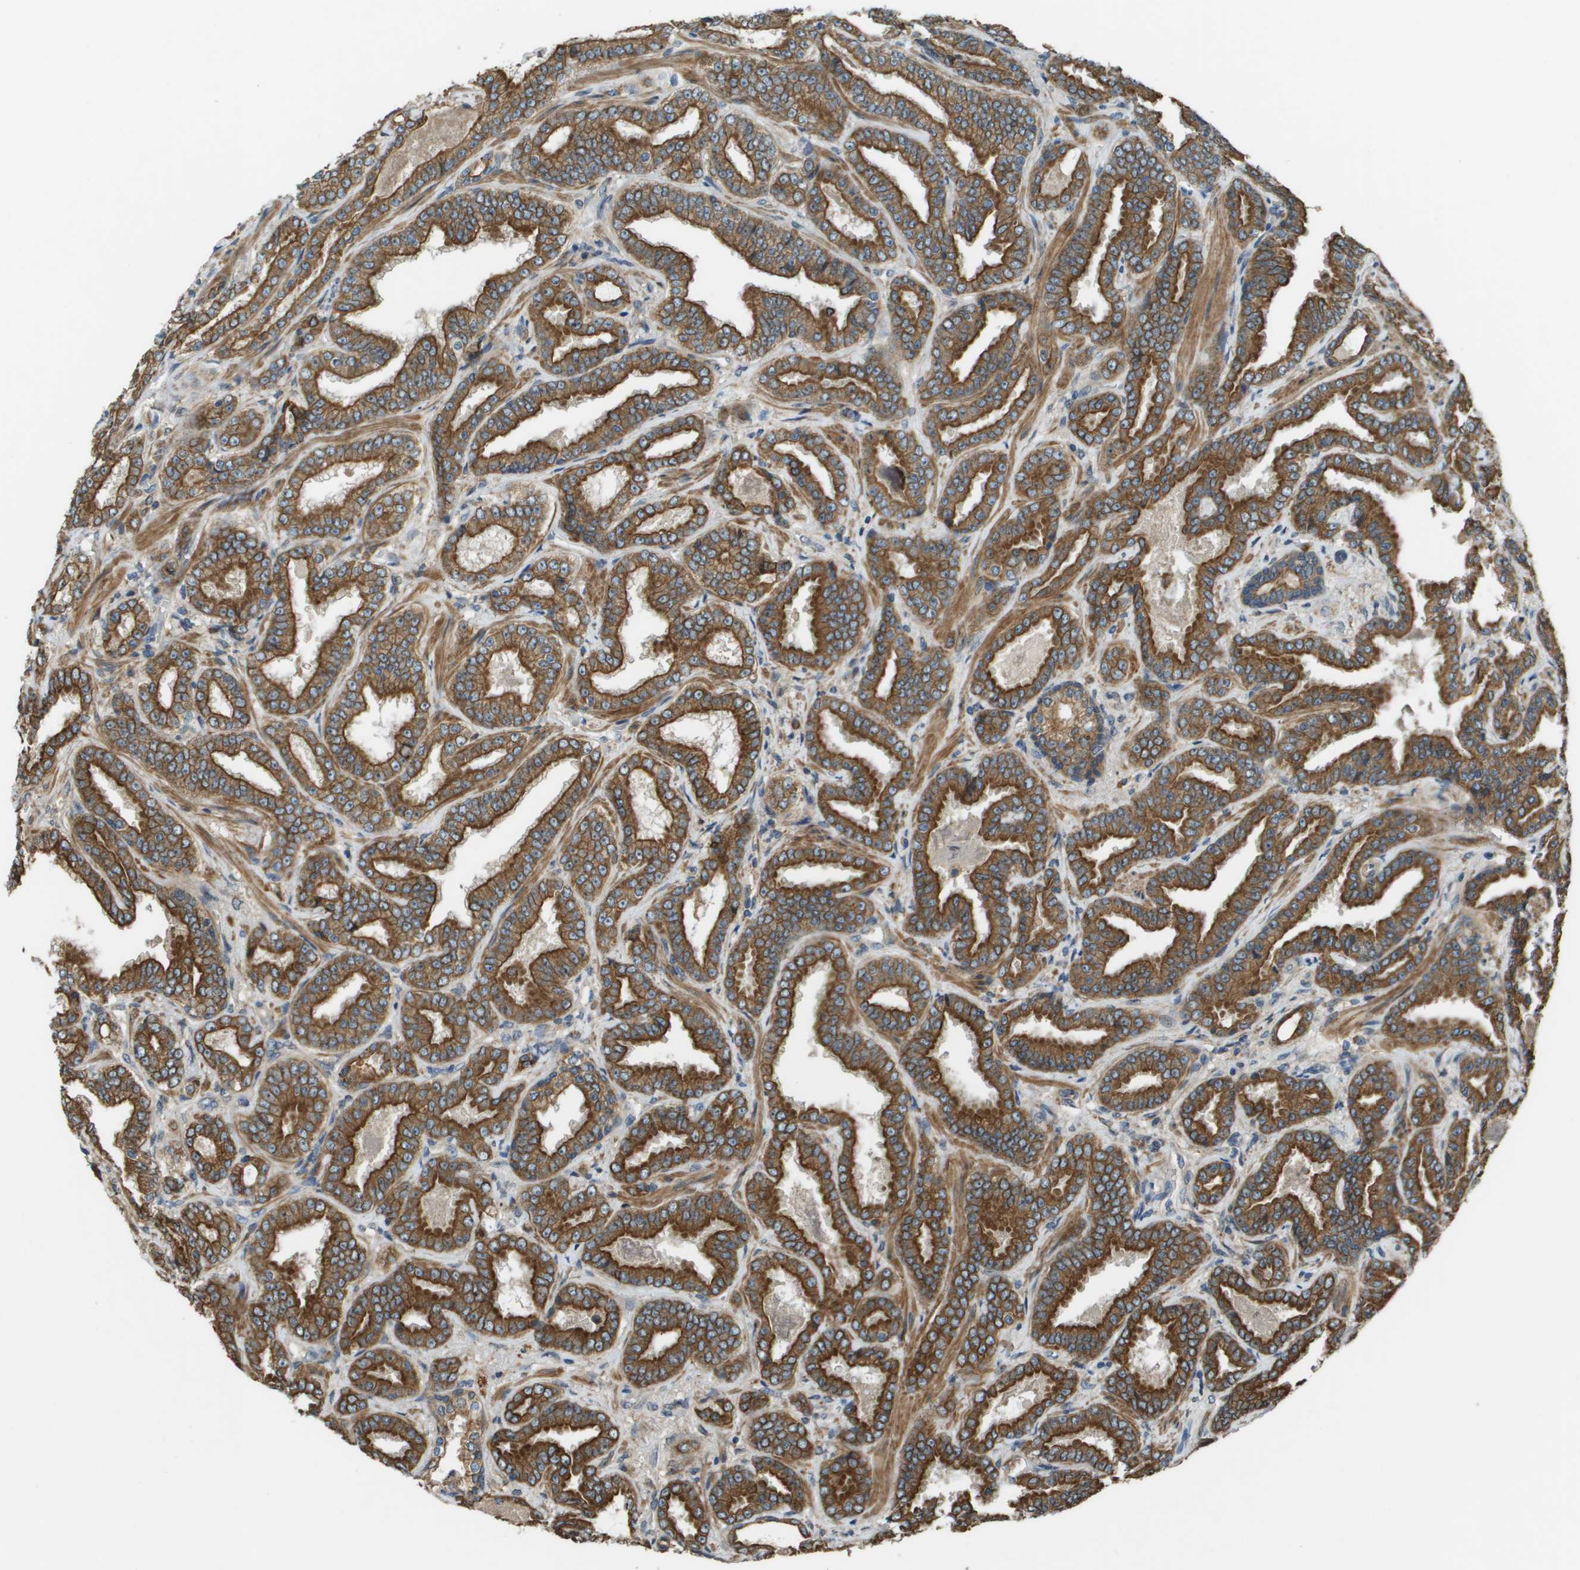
{"staining": {"intensity": "strong", "quantity": ">75%", "location": "cytoplasmic/membranous"}, "tissue": "prostate cancer", "cell_type": "Tumor cells", "image_type": "cancer", "snomed": [{"axis": "morphology", "description": "Adenocarcinoma, Low grade"}, {"axis": "topography", "description": "Prostate"}], "caption": "Immunohistochemistry of prostate low-grade adenocarcinoma demonstrates high levels of strong cytoplasmic/membranous expression in approximately >75% of tumor cells.", "gene": "CDKN2C", "patient": {"sex": "male", "age": 60}}